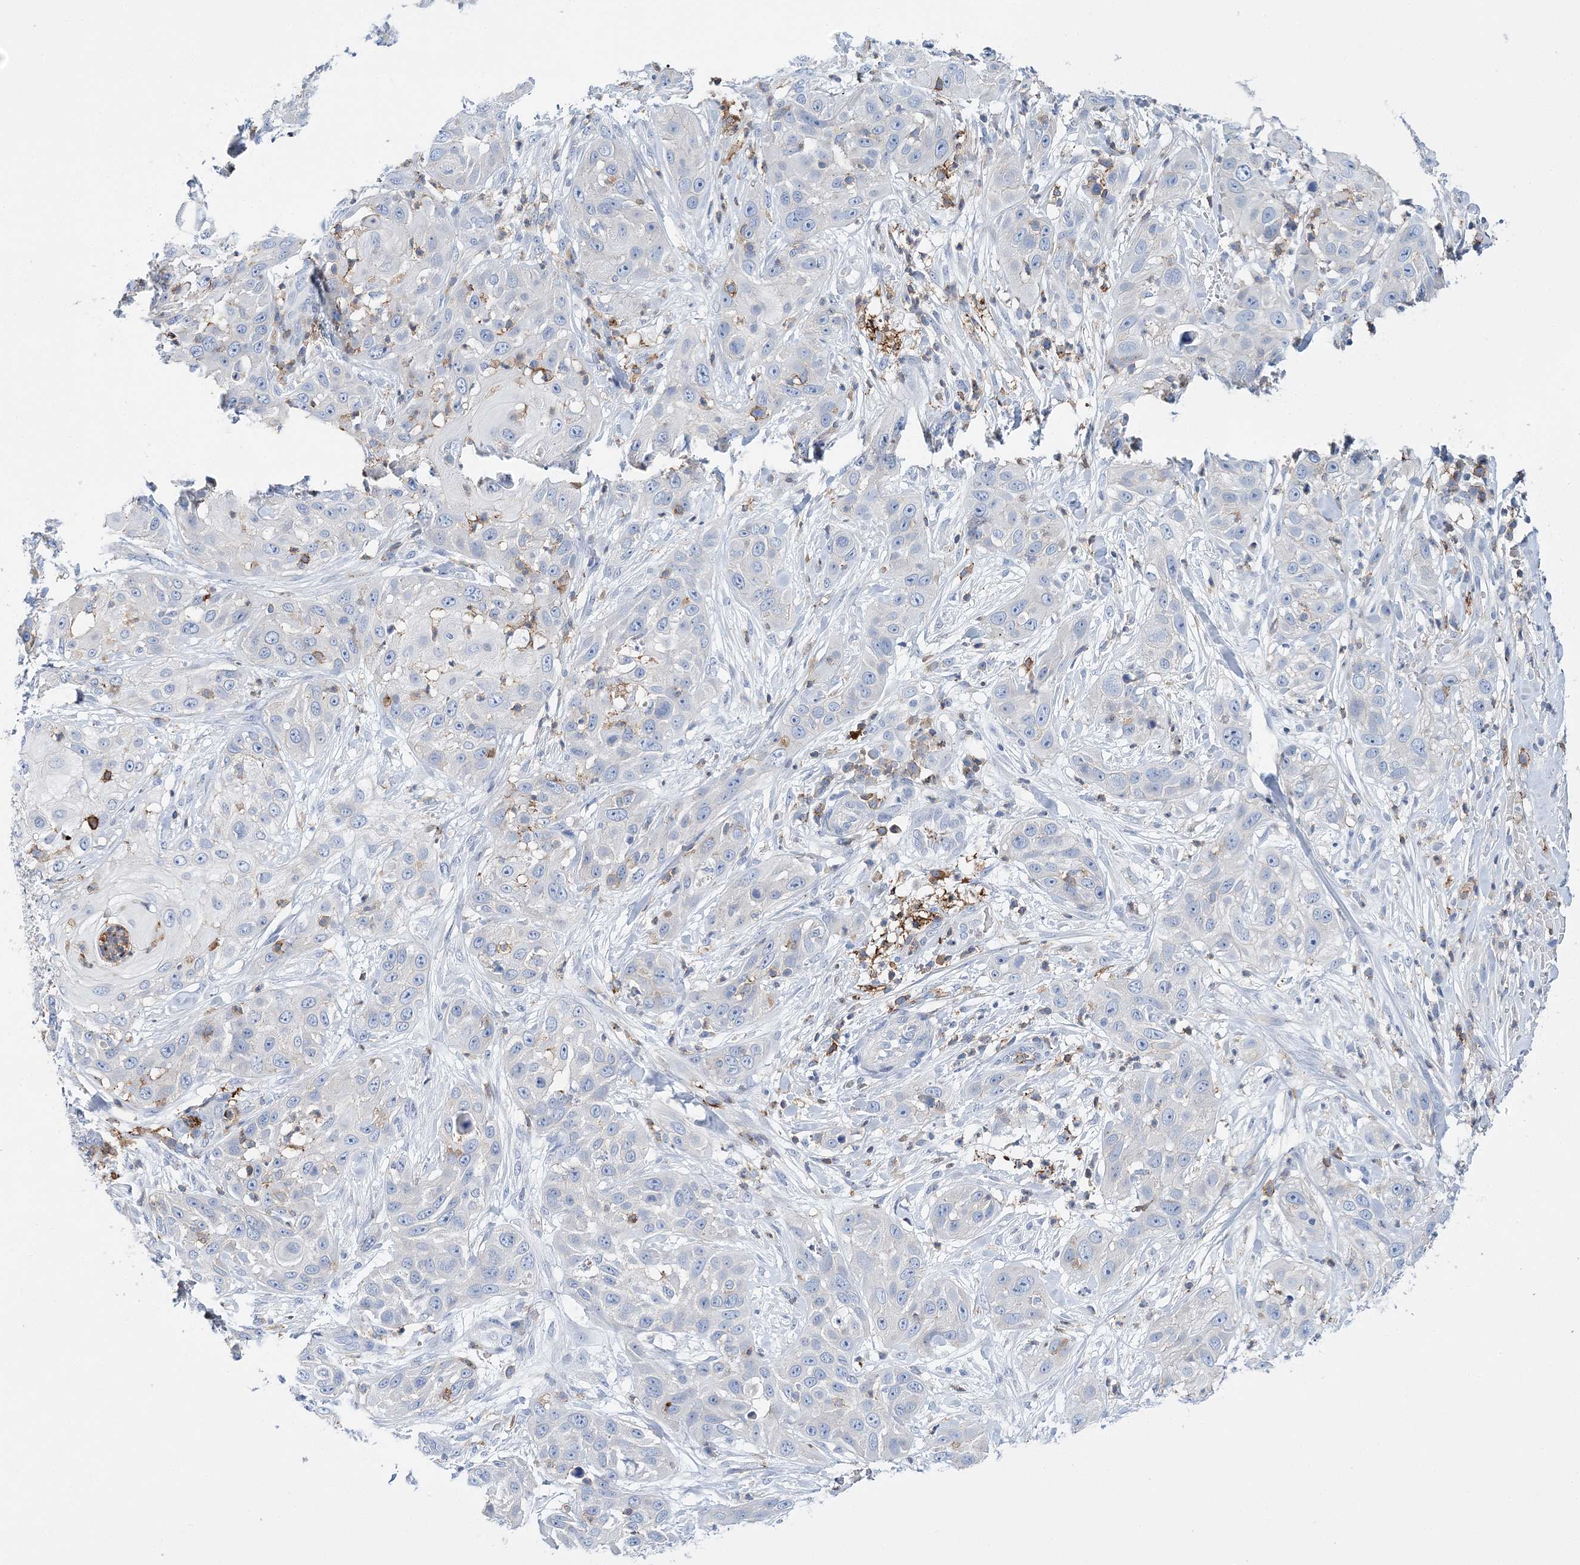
{"staining": {"intensity": "negative", "quantity": "none", "location": "none"}, "tissue": "skin cancer", "cell_type": "Tumor cells", "image_type": "cancer", "snomed": [{"axis": "morphology", "description": "Squamous cell carcinoma, NOS"}, {"axis": "topography", "description": "Skin"}], "caption": "Tumor cells are negative for protein expression in human skin cancer (squamous cell carcinoma).", "gene": "PRMT9", "patient": {"sex": "female", "age": 44}}